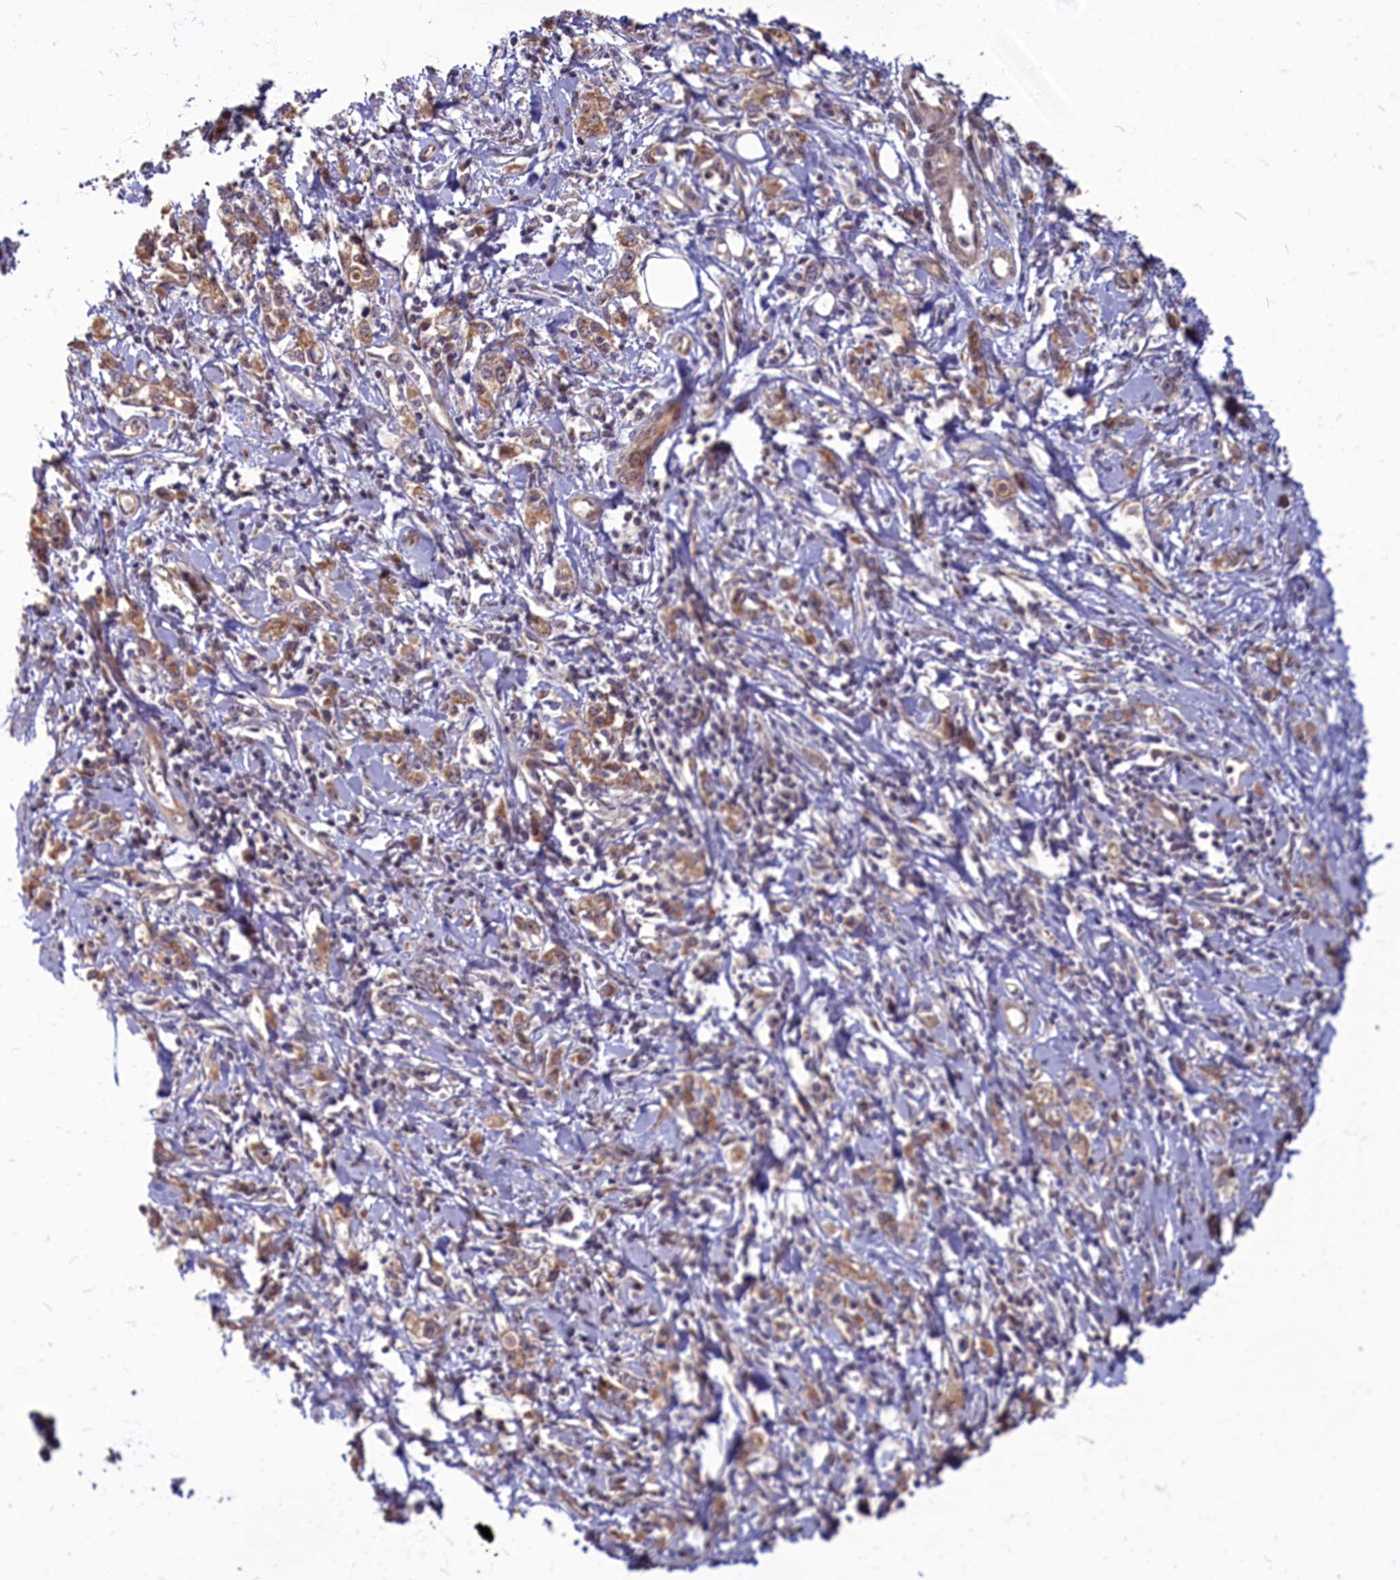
{"staining": {"intensity": "moderate", "quantity": ">75%", "location": "cytoplasmic/membranous"}, "tissue": "stomach cancer", "cell_type": "Tumor cells", "image_type": "cancer", "snomed": [{"axis": "morphology", "description": "Adenocarcinoma, NOS"}, {"axis": "topography", "description": "Stomach"}], "caption": "There is medium levels of moderate cytoplasmic/membranous expression in tumor cells of stomach cancer (adenocarcinoma), as demonstrated by immunohistochemical staining (brown color).", "gene": "MYCBP", "patient": {"sex": "female", "age": 76}}